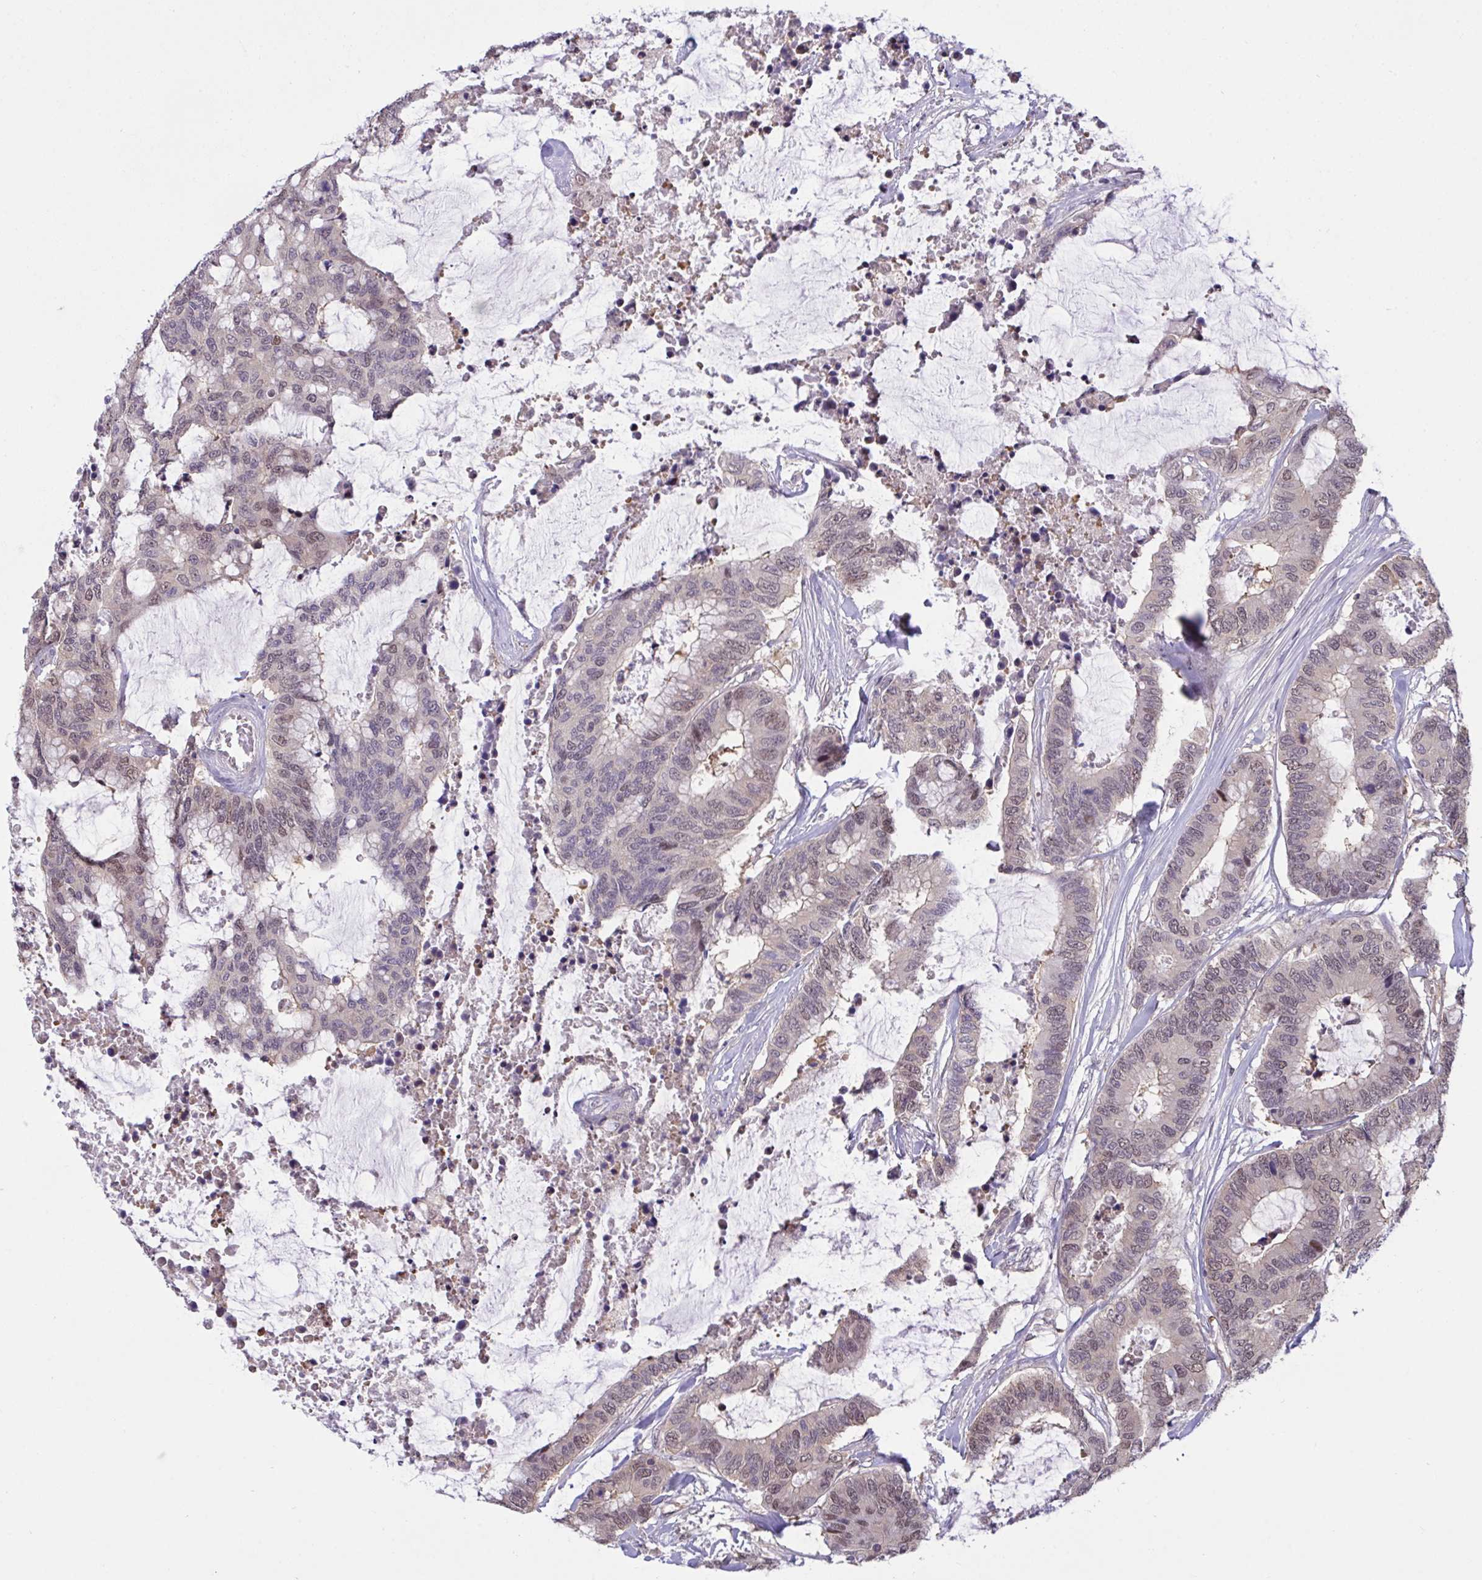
{"staining": {"intensity": "weak", "quantity": "25%-75%", "location": "nuclear"}, "tissue": "colorectal cancer", "cell_type": "Tumor cells", "image_type": "cancer", "snomed": [{"axis": "morphology", "description": "Adenocarcinoma, NOS"}, {"axis": "topography", "description": "Rectum"}], "caption": "The histopathology image displays immunohistochemical staining of colorectal cancer. There is weak nuclear staining is appreciated in approximately 25%-75% of tumor cells.", "gene": "ZNF444", "patient": {"sex": "female", "age": 59}}